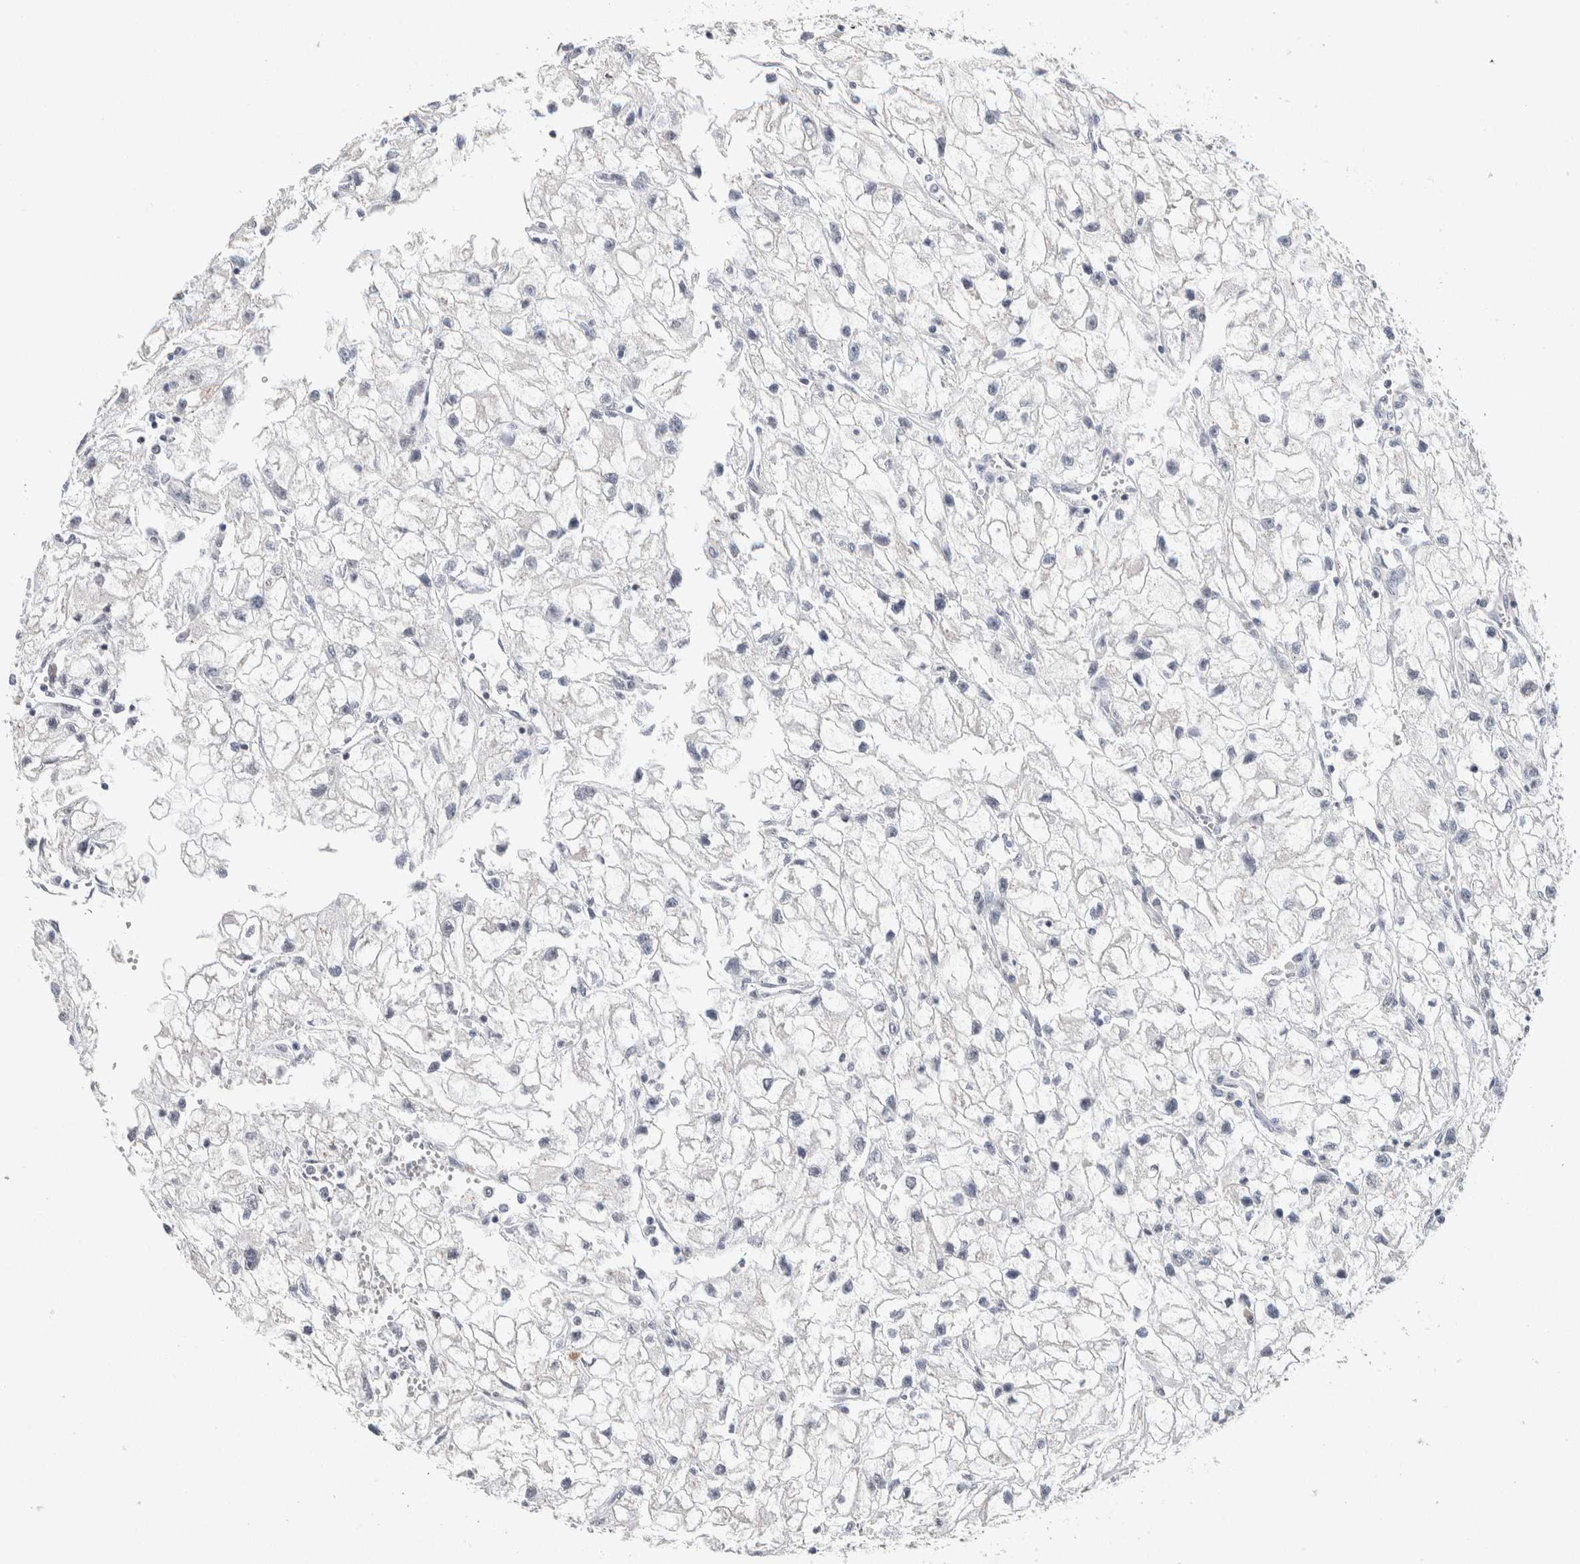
{"staining": {"intensity": "negative", "quantity": "none", "location": "none"}, "tissue": "renal cancer", "cell_type": "Tumor cells", "image_type": "cancer", "snomed": [{"axis": "morphology", "description": "Adenocarcinoma, NOS"}, {"axis": "topography", "description": "Kidney"}], "caption": "This is an immunohistochemistry (IHC) micrograph of human renal cancer. There is no expression in tumor cells.", "gene": "SCN2A", "patient": {"sex": "female", "age": 70}}